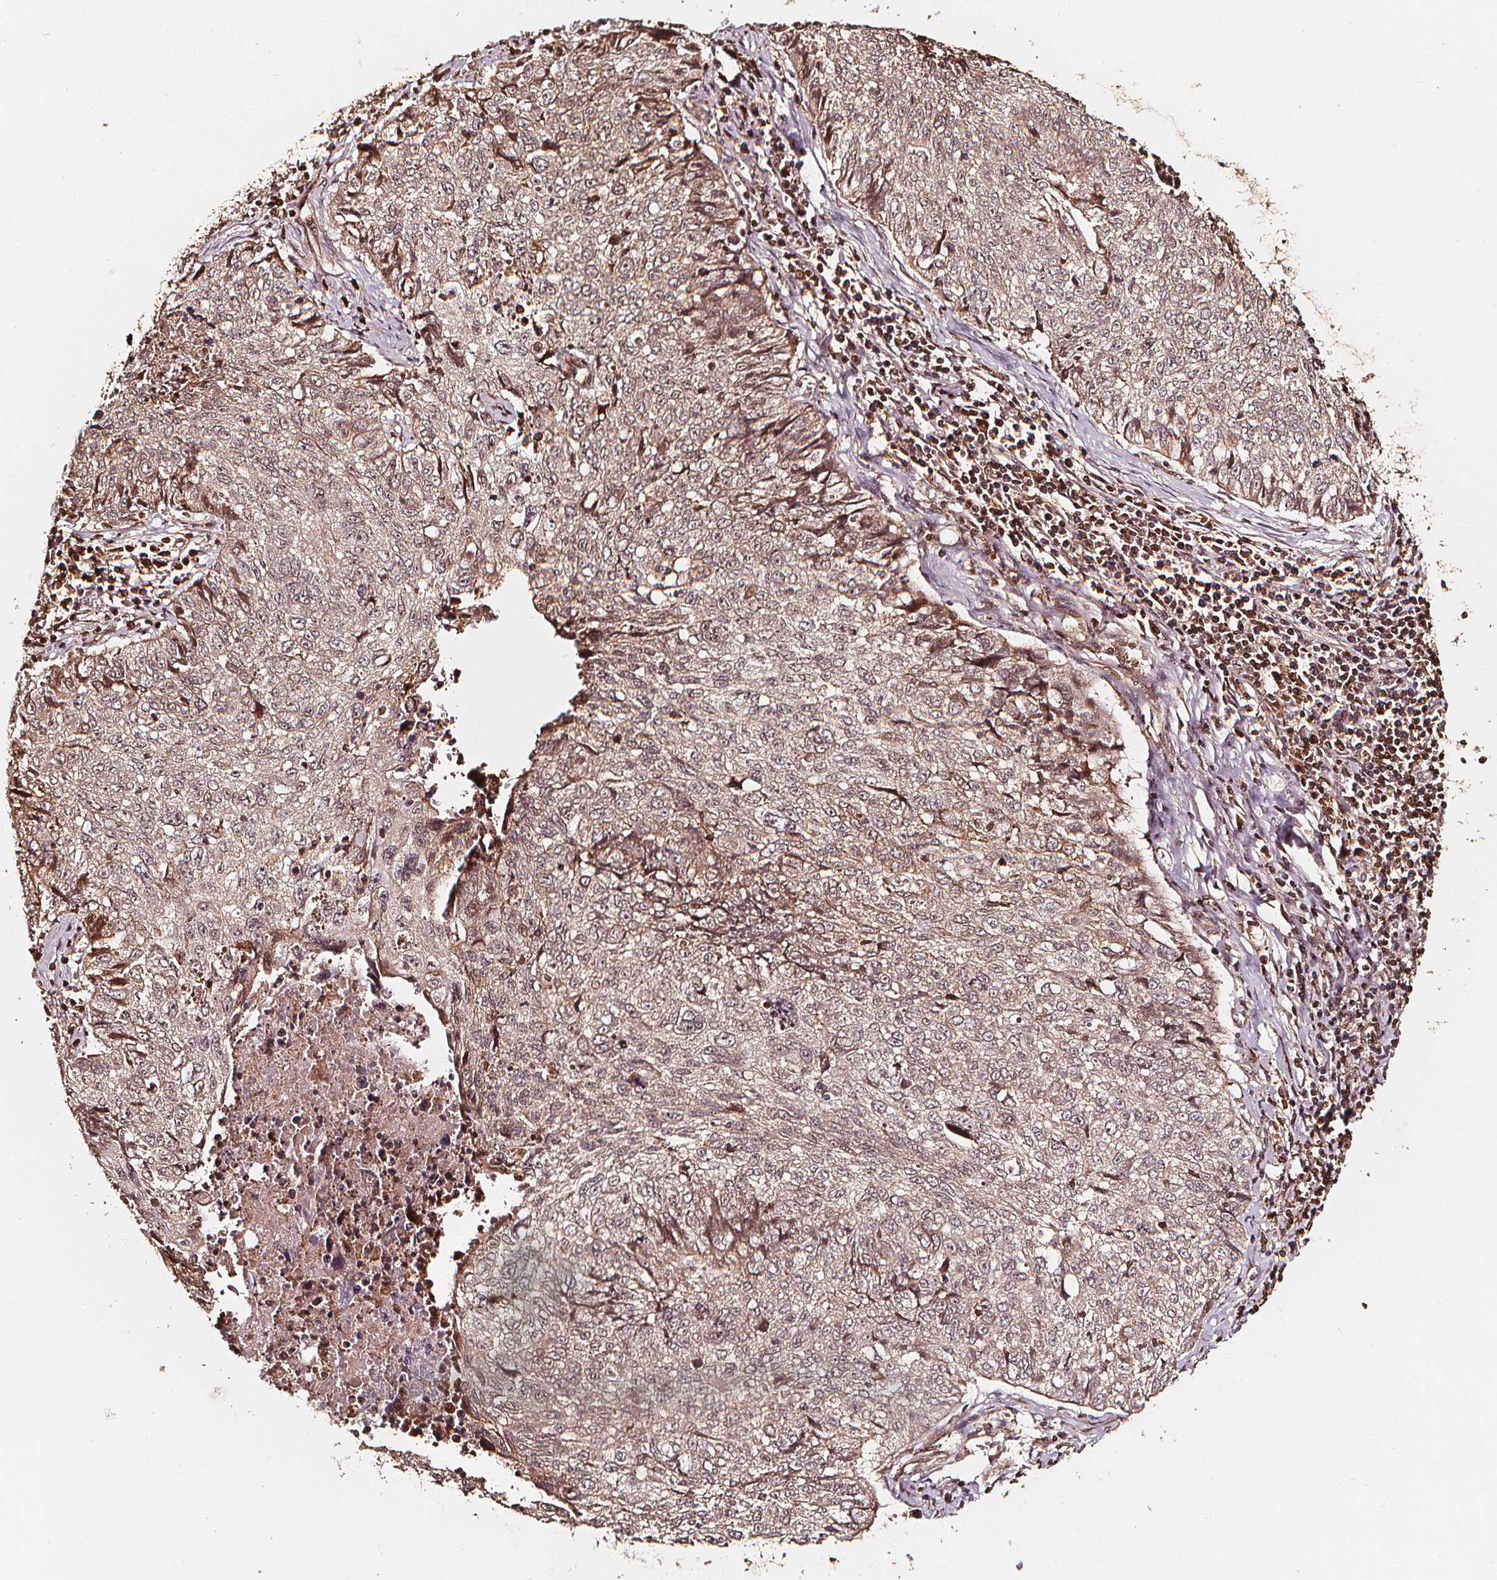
{"staining": {"intensity": "weak", "quantity": "25%-75%", "location": "cytoplasmic/membranous"}, "tissue": "lung cancer", "cell_type": "Tumor cells", "image_type": "cancer", "snomed": [{"axis": "morphology", "description": "Normal morphology"}, {"axis": "morphology", "description": "Aneuploidy"}, {"axis": "morphology", "description": "Squamous cell carcinoma, NOS"}, {"axis": "topography", "description": "Lymph node"}, {"axis": "topography", "description": "Lung"}], "caption": "Tumor cells display weak cytoplasmic/membranous expression in approximately 25%-75% of cells in squamous cell carcinoma (lung). (DAB = brown stain, brightfield microscopy at high magnification).", "gene": "EXOSC9", "patient": {"sex": "female", "age": 76}}